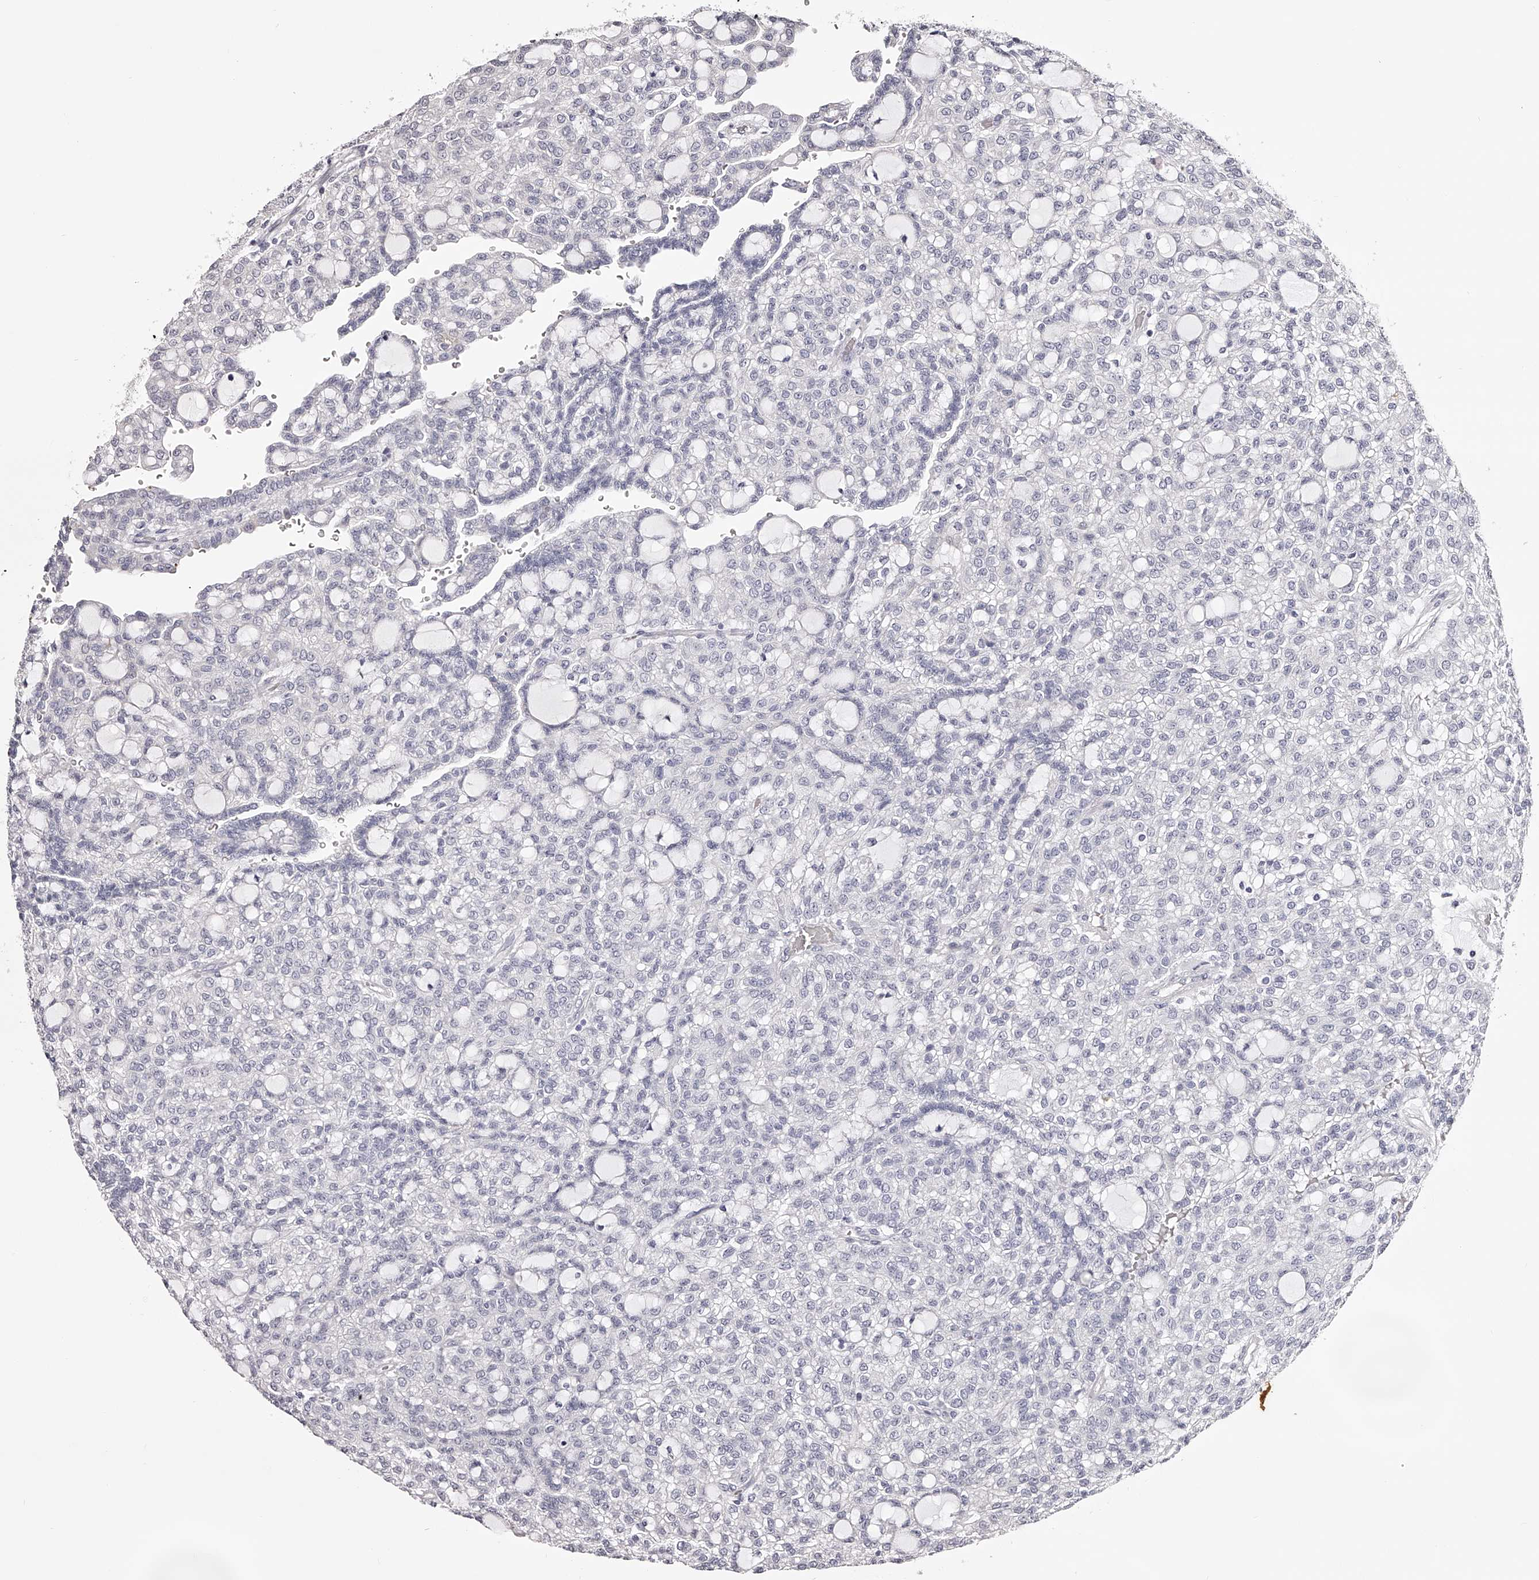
{"staining": {"intensity": "negative", "quantity": "none", "location": "none"}, "tissue": "renal cancer", "cell_type": "Tumor cells", "image_type": "cancer", "snomed": [{"axis": "morphology", "description": "Adenocarcinoma, NOS"}, {"axis": "topography", "description": "Kidney"}], "caption": "An IHC image of renal cancer is shown. There is no staining in tumor cells of renal cancer.", "gene": "ODF2L", "patient": {"sex": "male", "age": 63}}